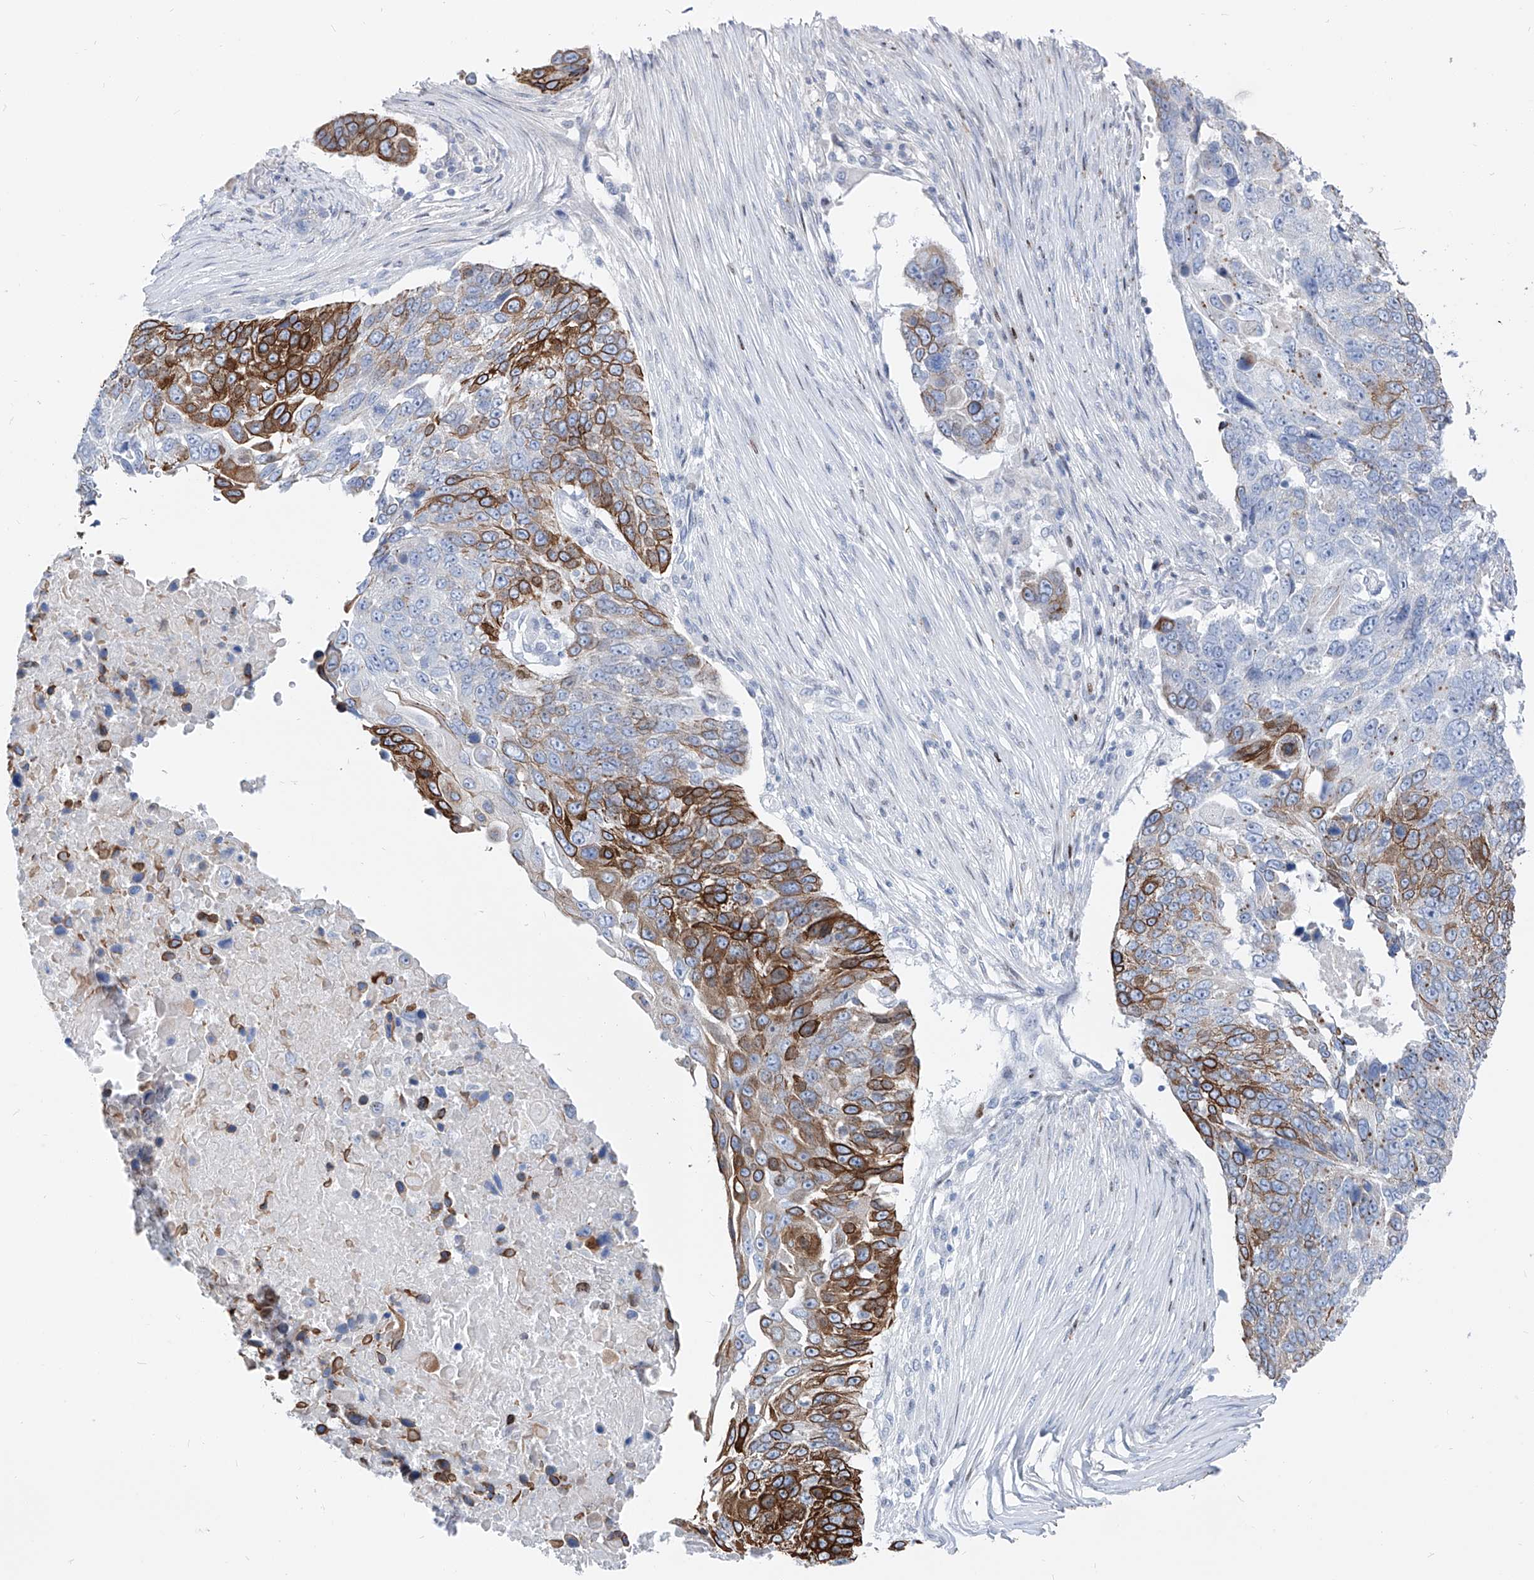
{"staining": {"intensity": "strong", "quantity": "25%-75%", "location": "cytoplasmic/membranous"}, "tissue": "lung cancer", "cell_type": "Tumor cells", "image_type": "cancer", "snomed": [{"axis": "morphology", "description": "Squamous cell carcinoma, NOS"}, {"axis": "topography", "description": "Lung"}], "caption": "Squamous cell carcinoma (lung) stained with DAB IHC displays high levels of strong cytoplasmic/membranous expression in approximately 25%-75% of tumor cells.", "gene": "FRS3", "patient": {"sex": "male", "age": 66}}